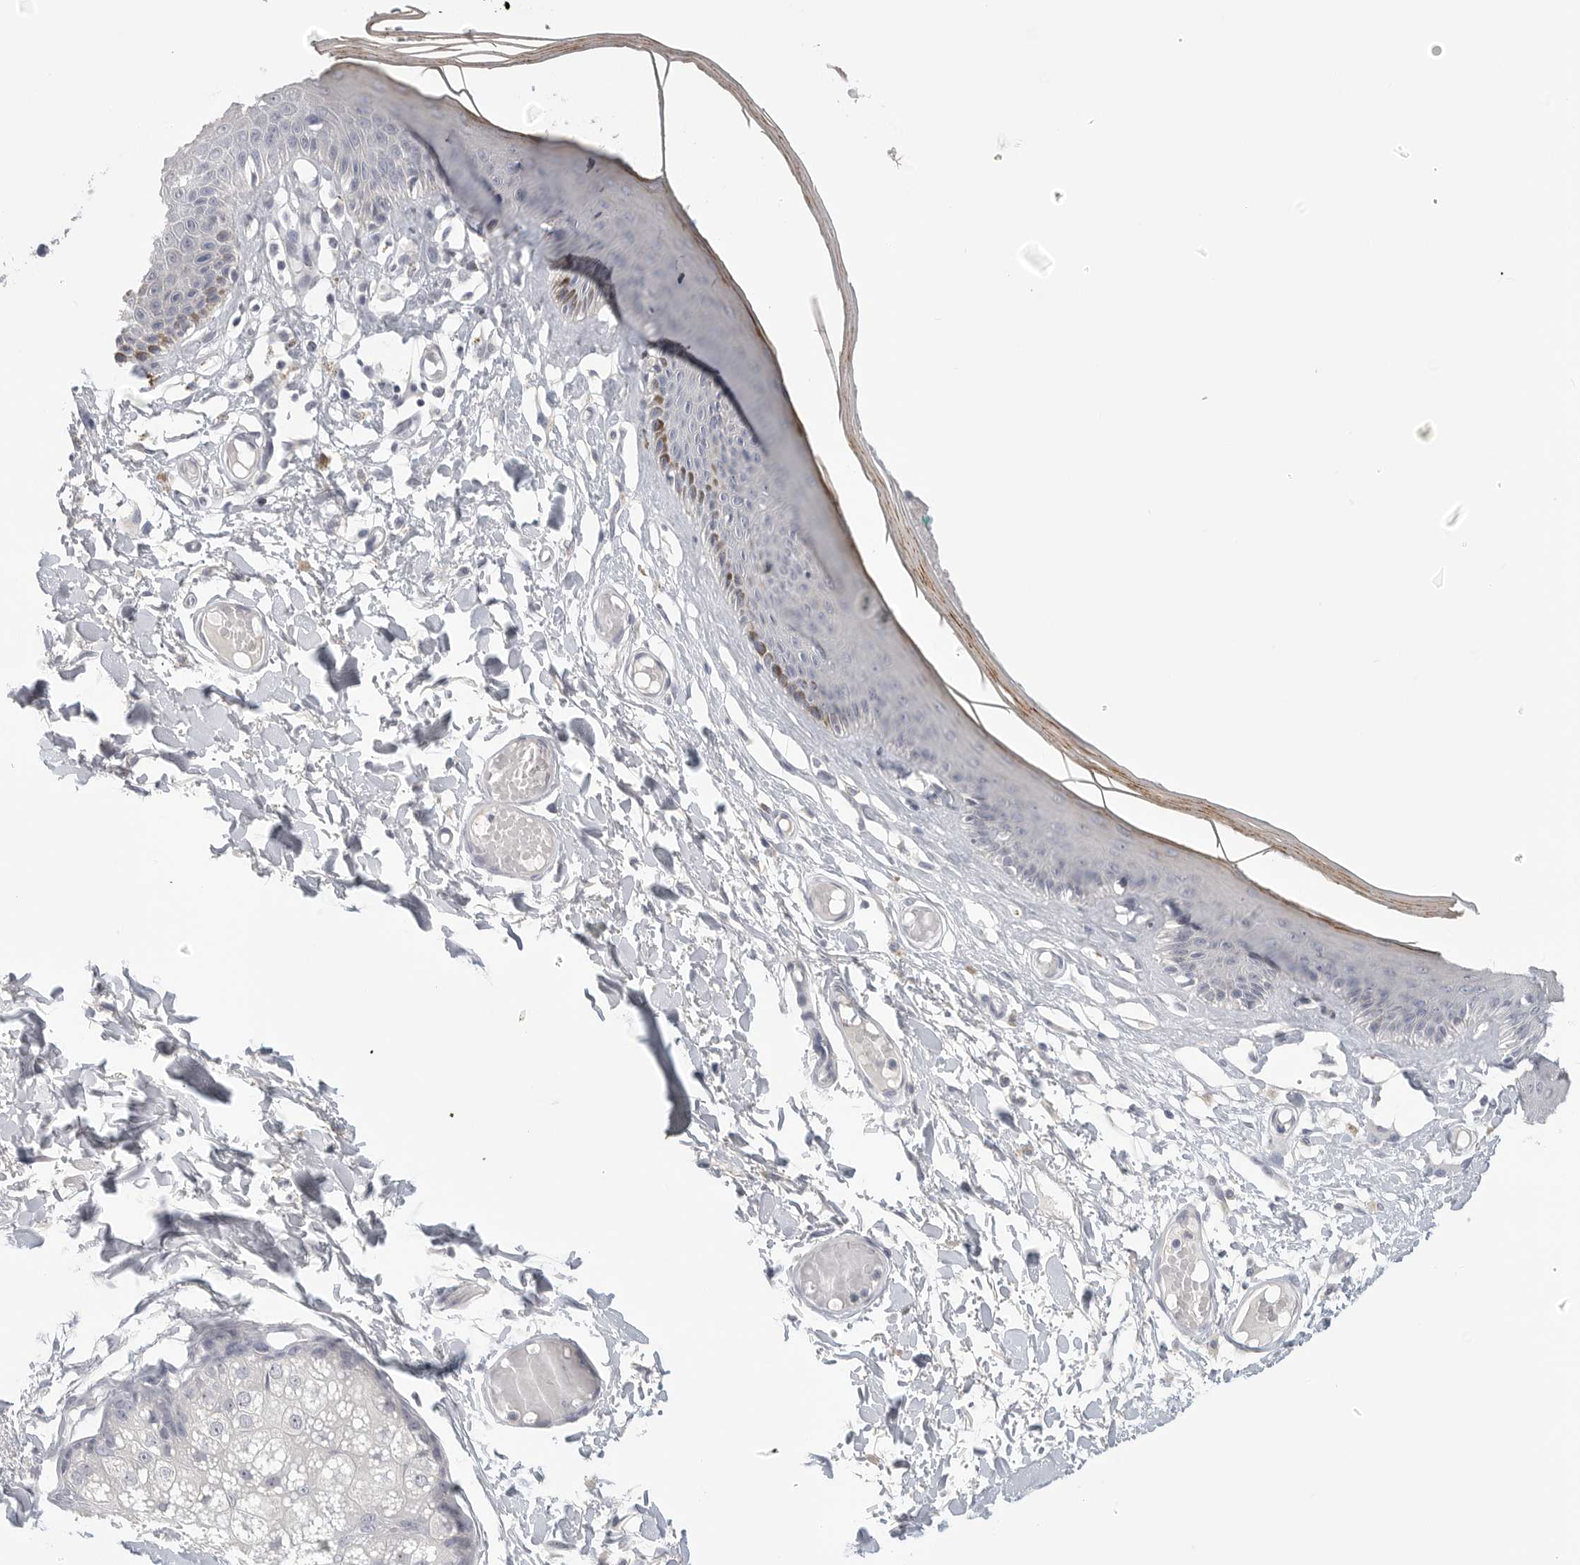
{"staining": {"intensity": "moderate", "quantity": "<25%", "location": "cytoplasmic/membranous"}, "tissue": "skin", "cell_type": "Epidermal cells", "image_type": "normal", "snomed": [{"axis": "morphology", "description": "Normal tissue, NOS"}, {"axis": "topography", "description": "Vulva"}], "caption": "High-magnification brightfield microscopy of normal skin stained with DAB (3,3'-diaminobenzidine) (brown) and counterstained with hematoxylin (blue). epidermal cells exhibit moderate cytoplasmic/membranous positivity is appreciated in about<25% of cells.", "gene": "FBN2", "patient": {"sex": "female", "age": 73}}